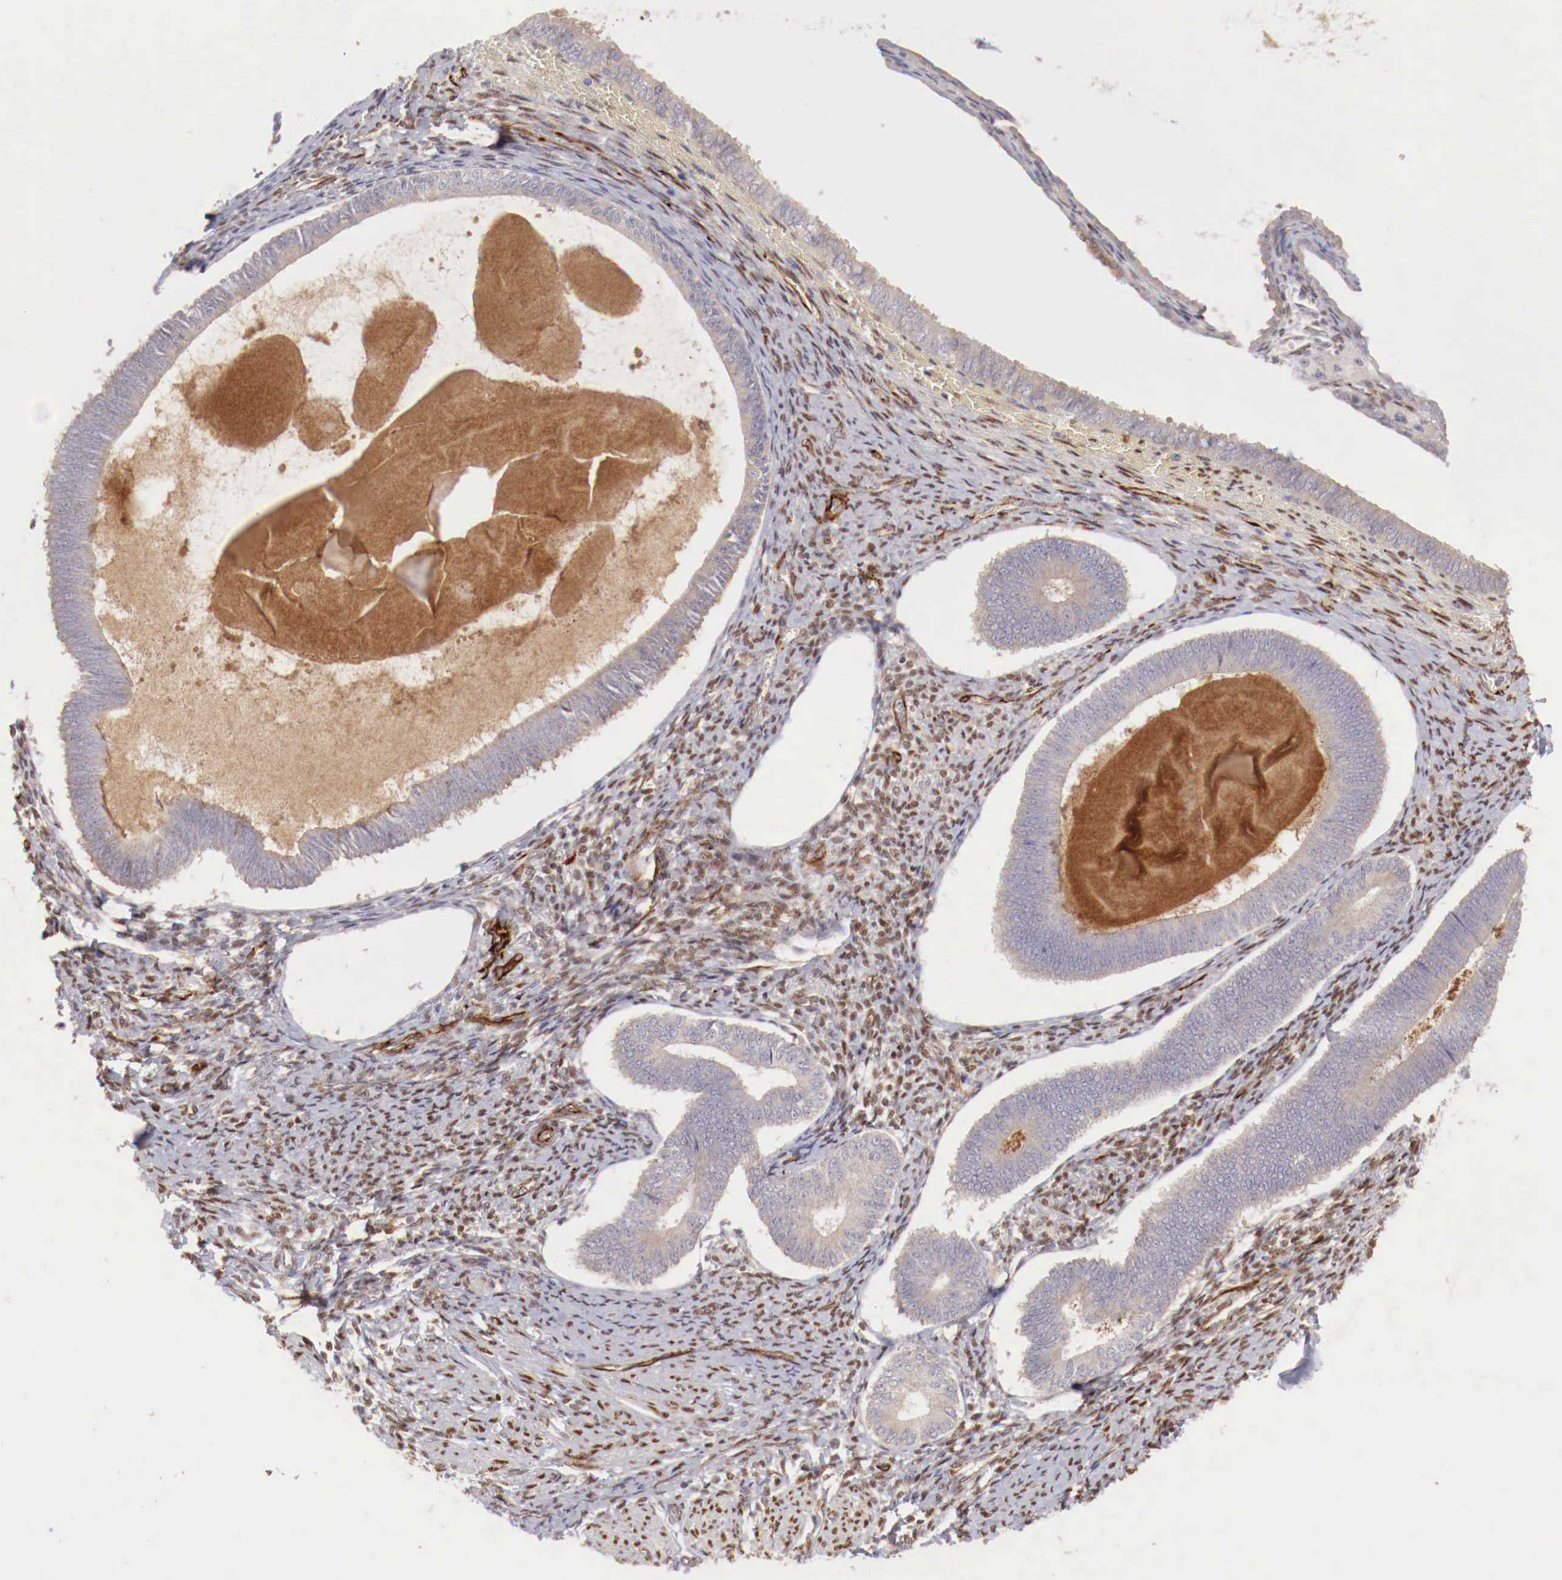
{"staining": {"intensity": "strong", "quantity": "25%-75%", "location": "nuclear"}, "tissue": "endometrium", "cell_type": "Cells in endometrial stroma", "image_type": "normal", "snomed": [{"axis": "morphology", "description": "Normal tissue, NOS"}, {"axis": "topography", "description": "Endometrium"}], "caption": "Immunohistochemistry micrograph of unremarkable endometrium stained for a protein (brown), which displays high levels of strong nuclear expression in about 25%-75% of cells in endometrial stroma.", "gene": "WT1", "patient": {"sex": "female", "age": 82}}